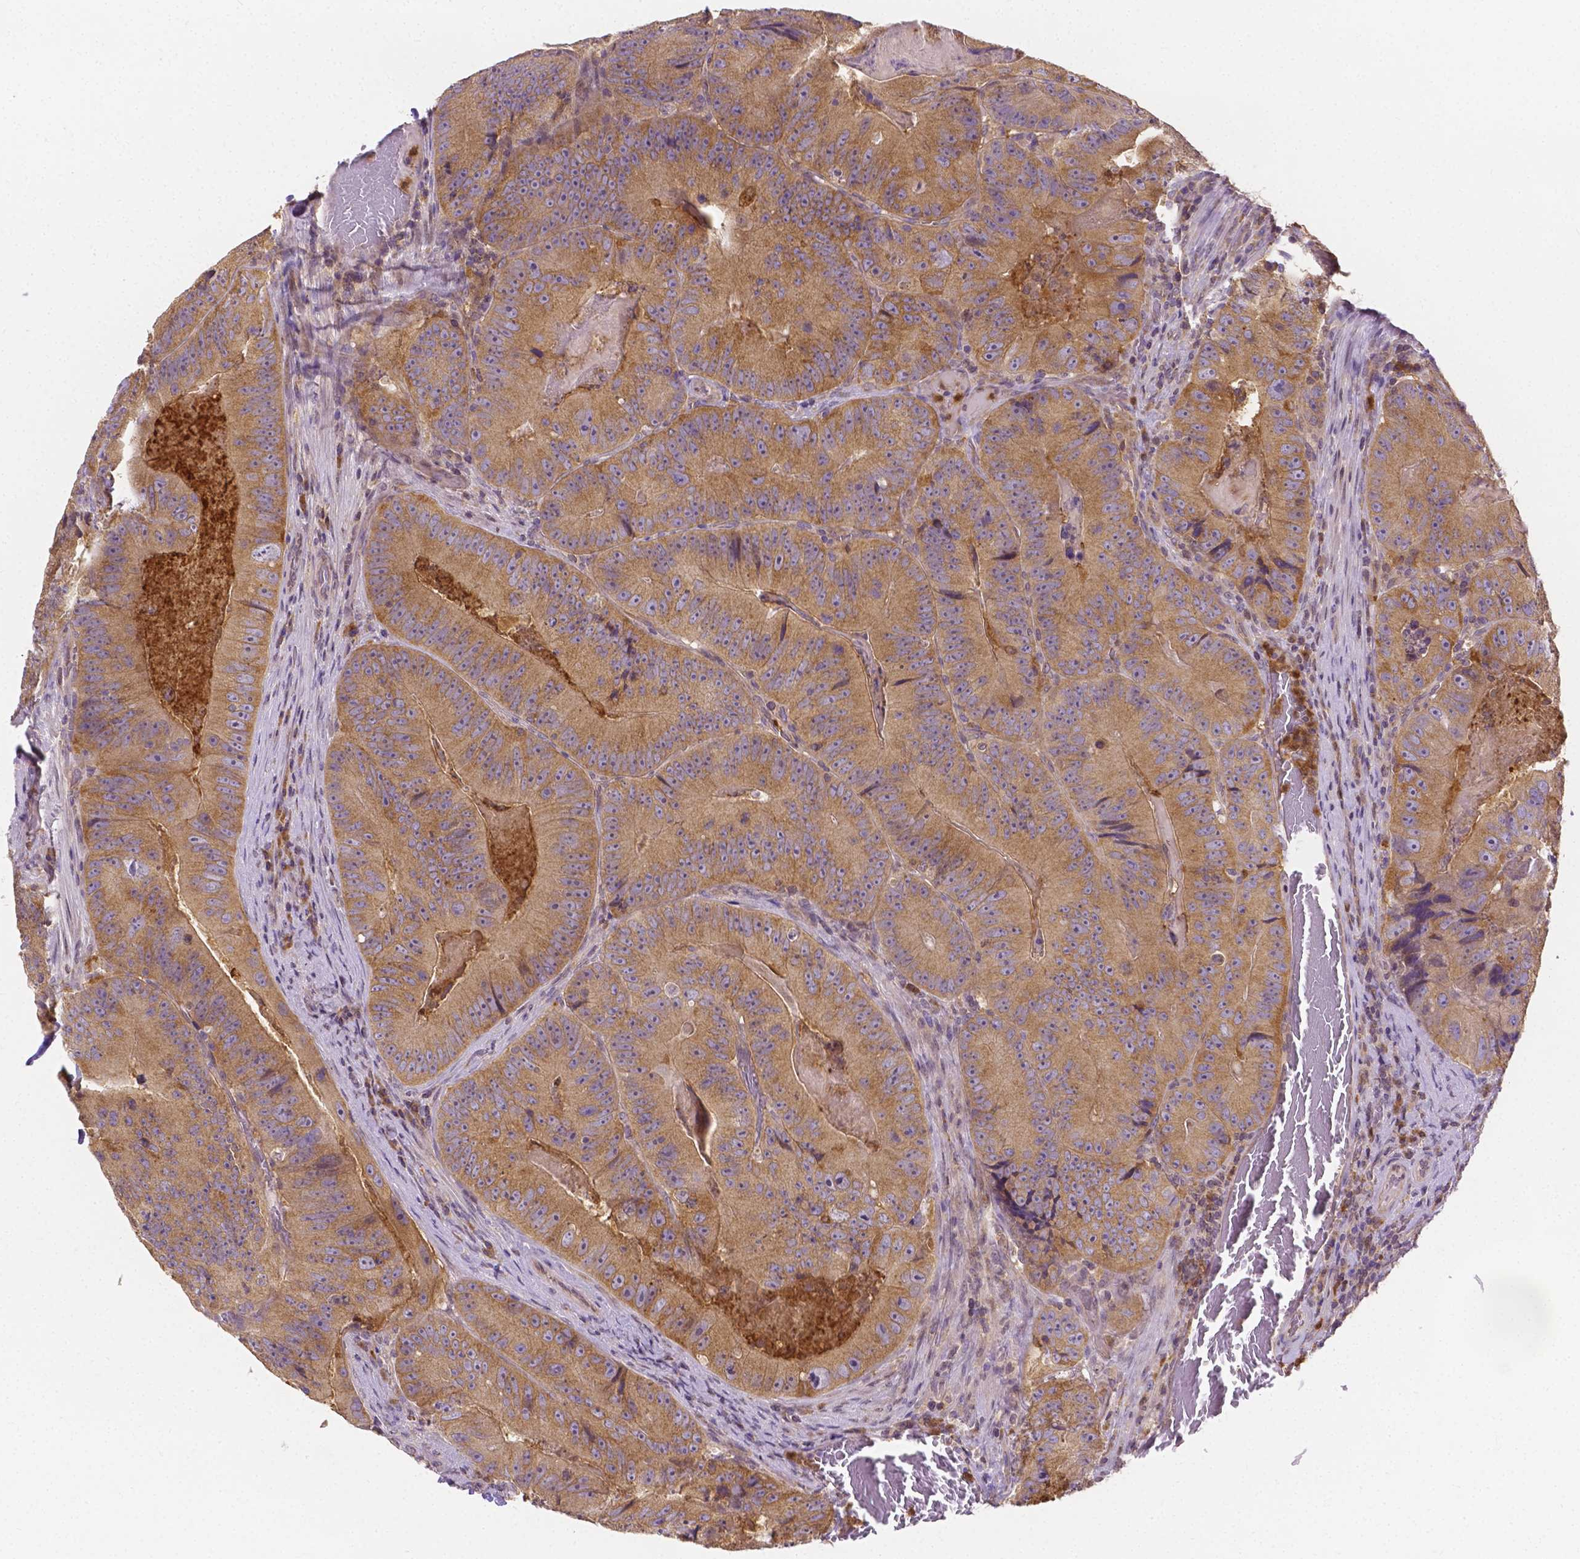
{"staining": {"intensity": "moderate", "quantity": ">75%", "location": "cytoplasmic/membranous"}, "tissue": "colorectal cancer", "cell_type": "Tumor cells", "image_type": "cancer", "snomed": [{"axis": "morphology", "description": "Adenocarcinoma, NOS"}, {"axis": "topography", "description": "Colon"}], "caption": "The image exhibits a brown stain indicating the presence of a protein in the cytoplasmic/membranous of tumor cells in colorectal cancer.", "gene": "ZNRD2", "patient": {"sex": "female", "age": 86}}